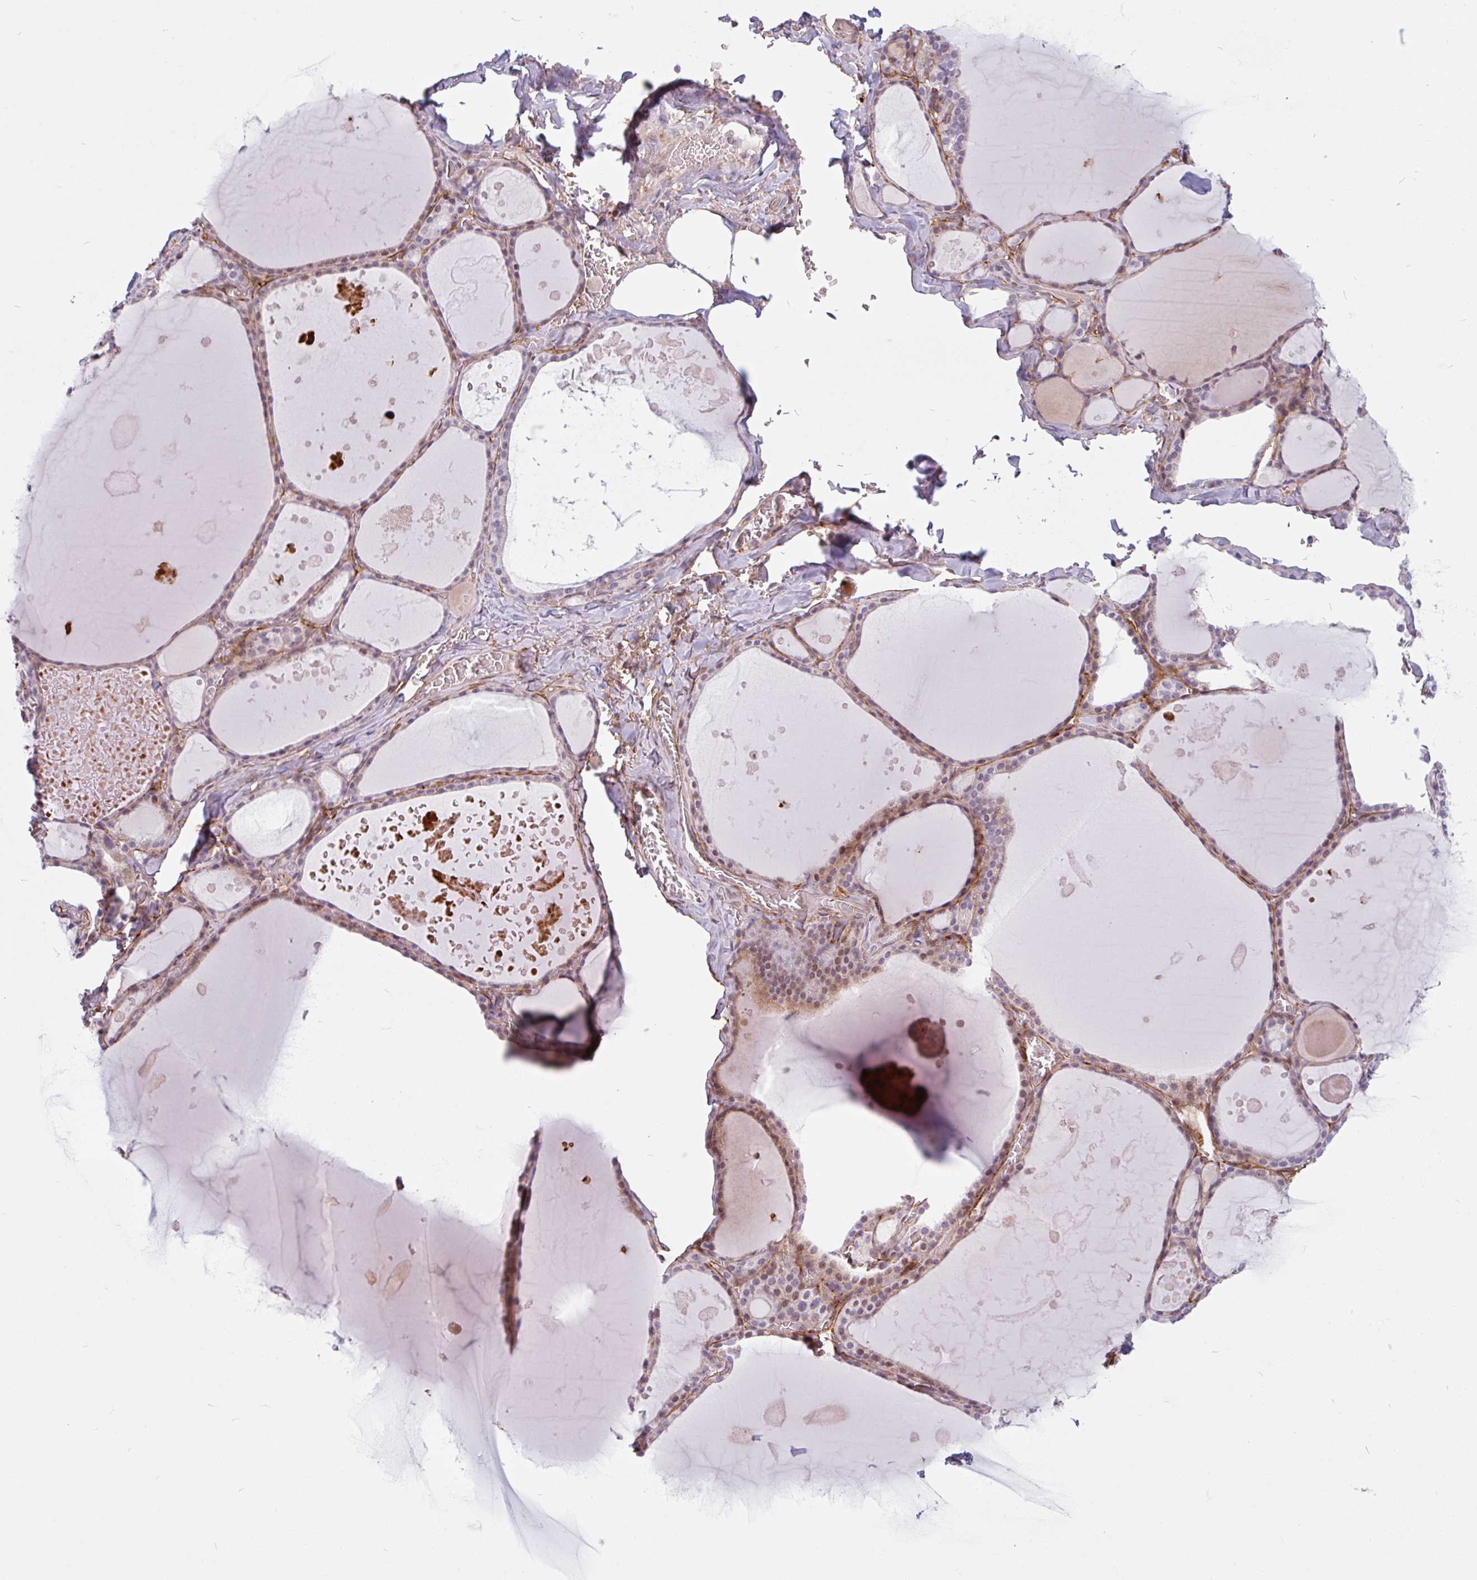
{"staining": {"intensity": "moderate", "quantity": "<25%", "location": "nuclear"}, "tissue": "thyroid gland", "cell_type": "Glandular cells", "image_type": "normal", "snomed": [{"axis": "morphology", "description": "Normal tissue, NOS"}, {"axis": "topography", "description": "Thyroid gland"}], "caption": "A brown stain shows moderate nuclear expression of a protein in glandular cells of normal thyroid gland.", "gene": "TMEM119", "patient": {"sex": "male", "age": 56}}